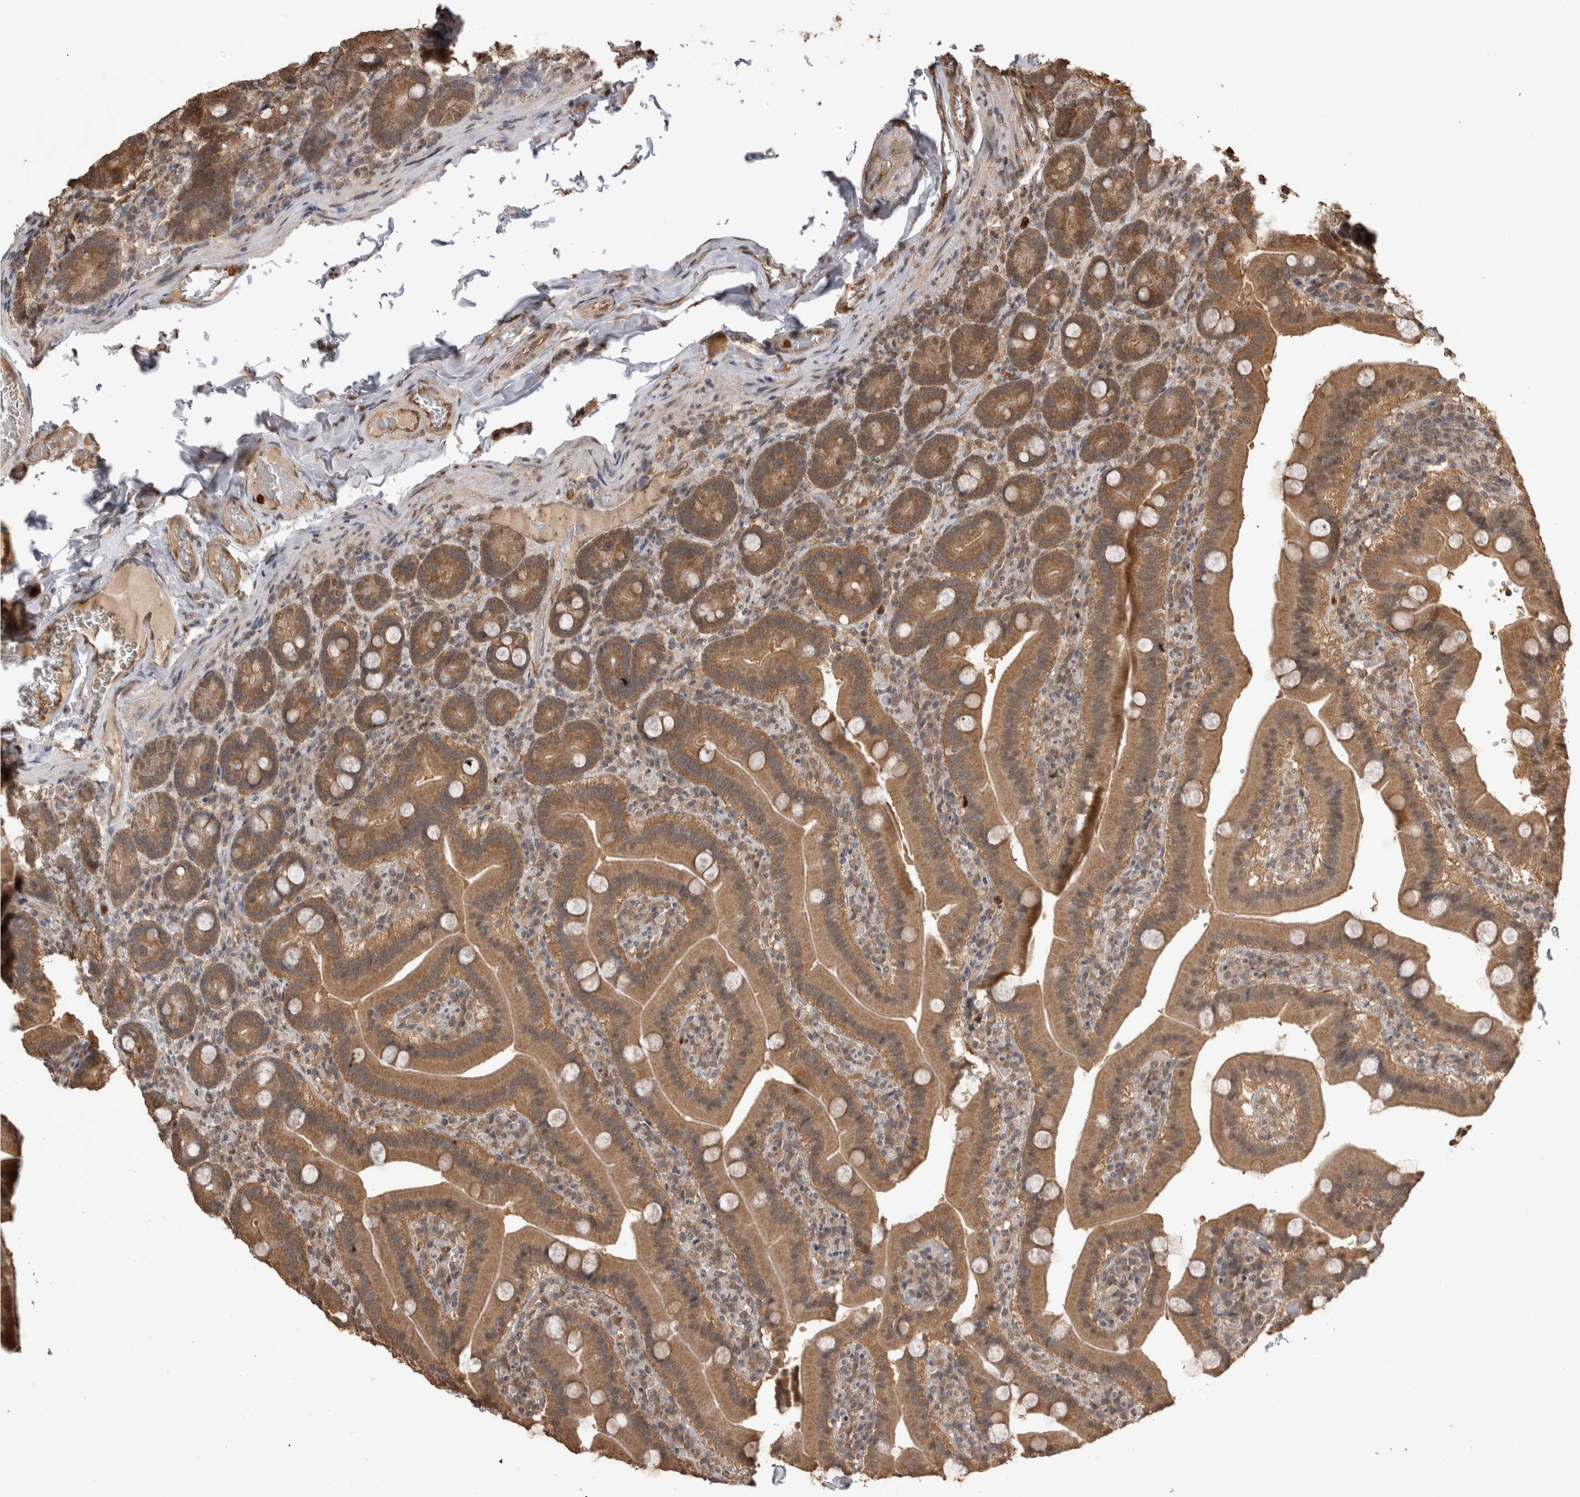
{"staining": {"intensity": "moderate", "quantity": ">75%", "location": "cytoplasmic/membranous,nuclear"}, "tissue": "duodenum", "cell_type": "Glandular cells", "image_type": "normal", "snomed": [{"axis": "morphology", "description": "Normal tissue, NOS"}, {"axis": "topography", "description": "Duodenum"}], "caption": "Immunohistochemistry (IHC) histopathology image of normal duodenum: human duodenum stained using immunohistochemistry (IHC) exhibits medium levels of moderate protein expression localized specifically in the cytoplasmic/membranous,nuclear of glandular cells, appearing as a cytoplasmic/membranous,nuclear brown color.", "gene": "PAK4", "patient": {"sex": "female", "age": 62}}